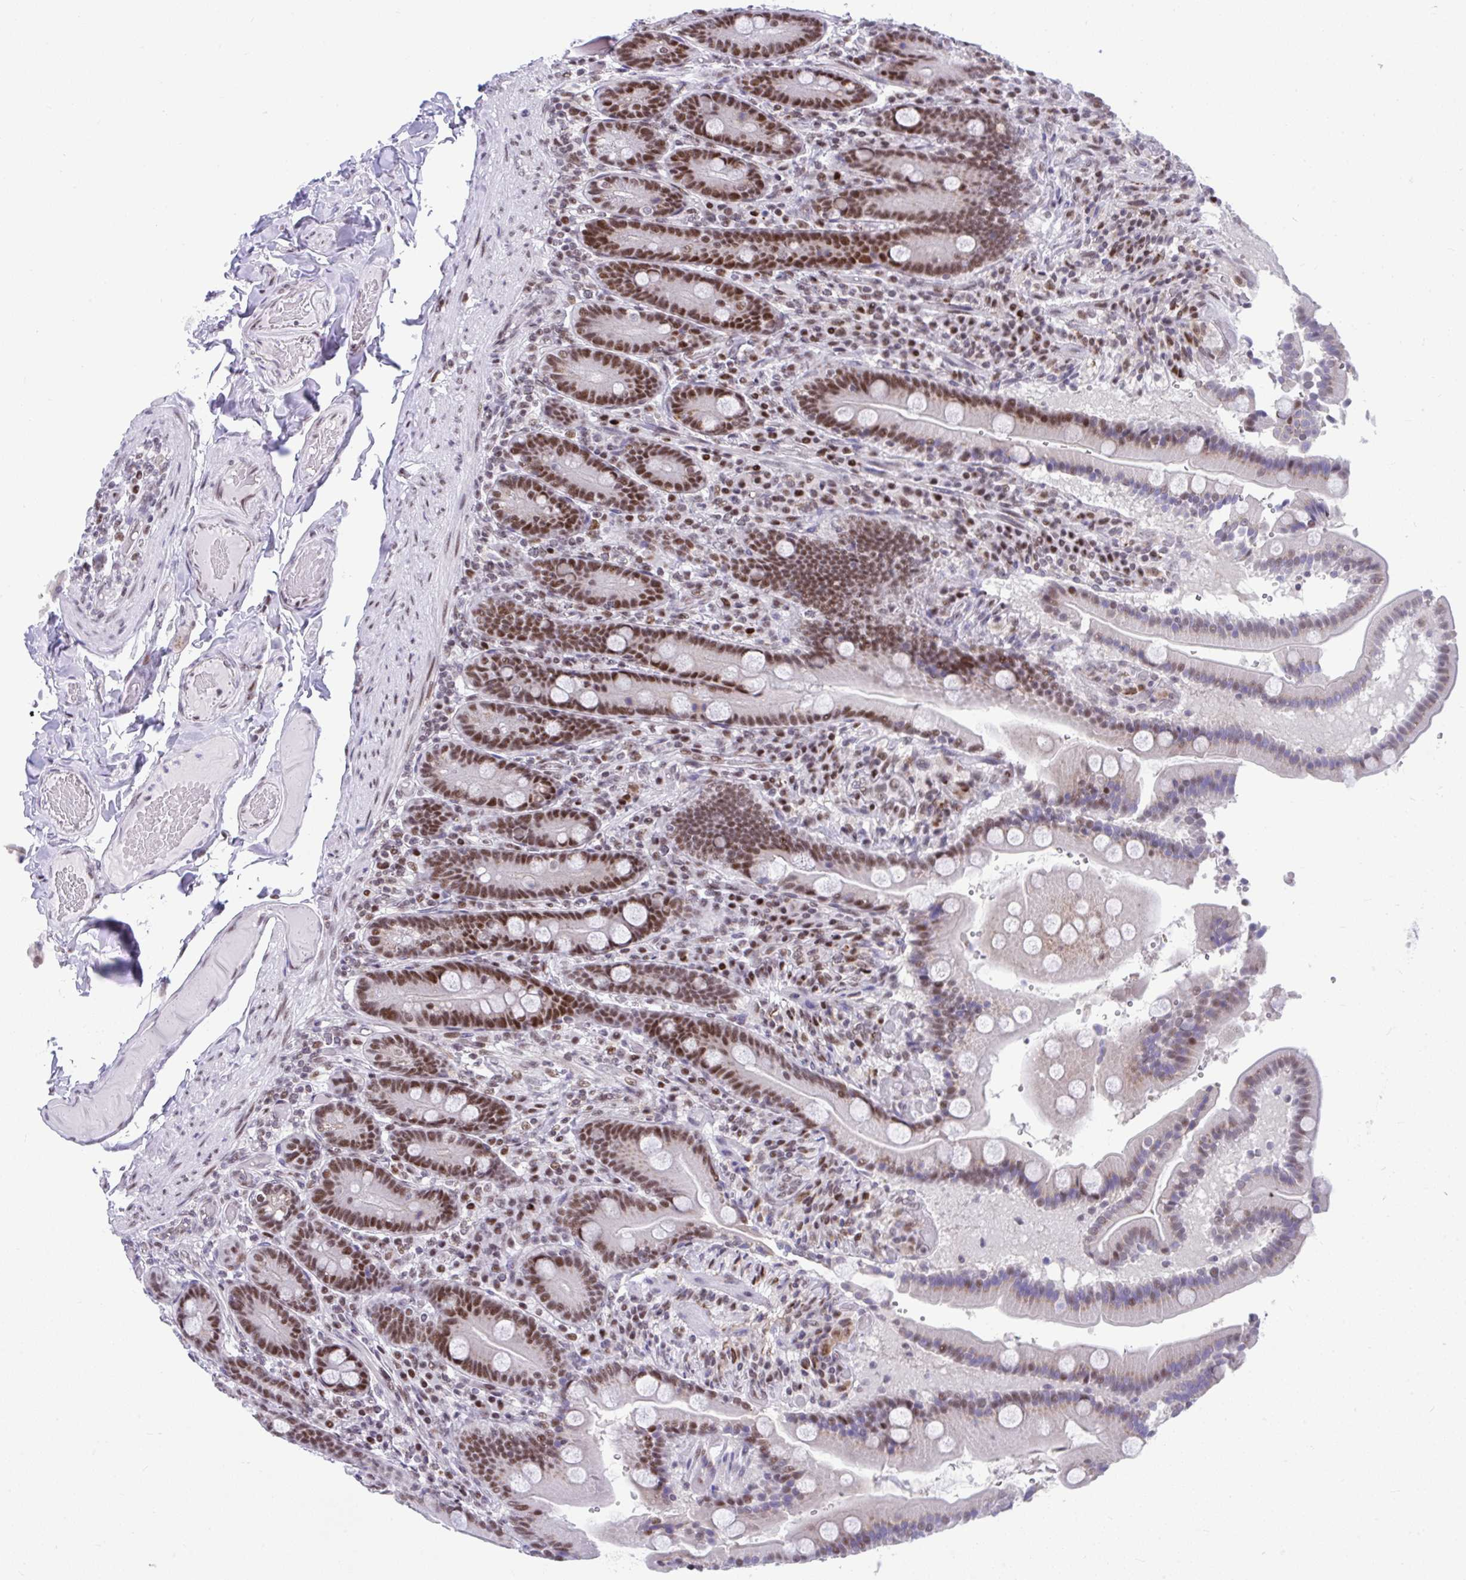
{"staining": {"intensity": "moderate", "quantity": "25%-75%", "location": "nuclear"}, "tissue": "duodenum", "cell_type": "Glandular cells", "image_type": "normal", "snomed": [{"axis": "morphology", "description": "Normal tissue, NOS"}, {"axis": "topography", "description": "Duodenum"}], "caption": "Protein expression analysis of benign human duodenum reveals moderate nuclear staining in about 25%-75% of glandular cells. The staining was performed using DAB, with brown indicating positive protein expression. Nuclei are stained blue with hematoxylin.", "gene": "SLC35C2", "patient": {"sex": "female", "age": 62}}